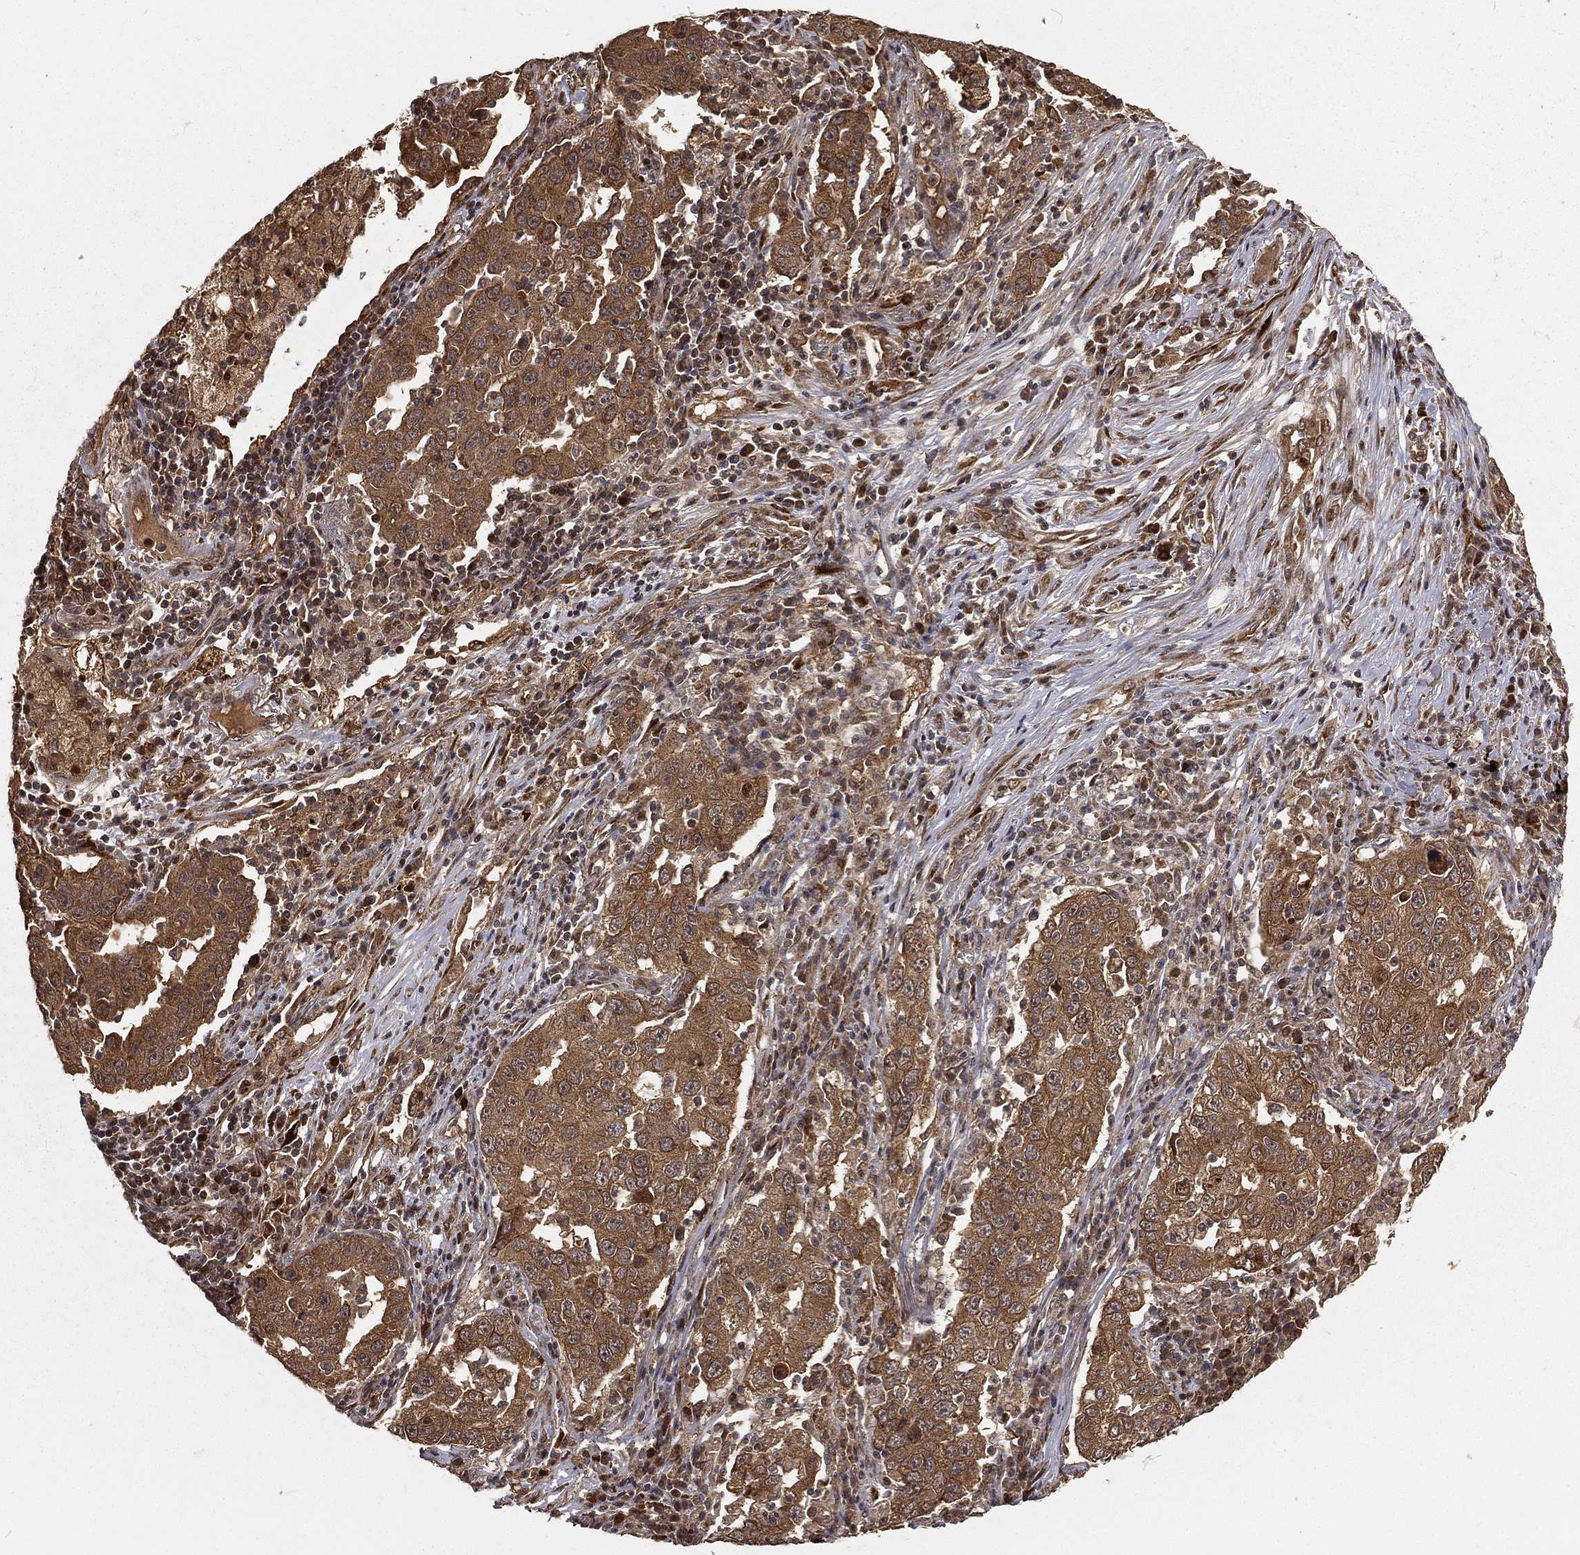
{"staining": {"intensity": "moderate", "quantity": ">75%", "location": "cytoplasmic/membranous"}, "tissue": "lung cancer", "cell_type": "Tumor cells", "image_type": "cancer", "snomed": [{"axis": "morphology", "description": "Adenocarcinoma, NOS"}, {"axis": "topography", "description": "Lung"}], "caption": "Adenocarcinoma (lung) stained for a protein exhibits moderate cytoplasmic/membranous positivity in tumor cells.", "gene": "MAPK1", "patient": {"sex": "male", "age": 73}}